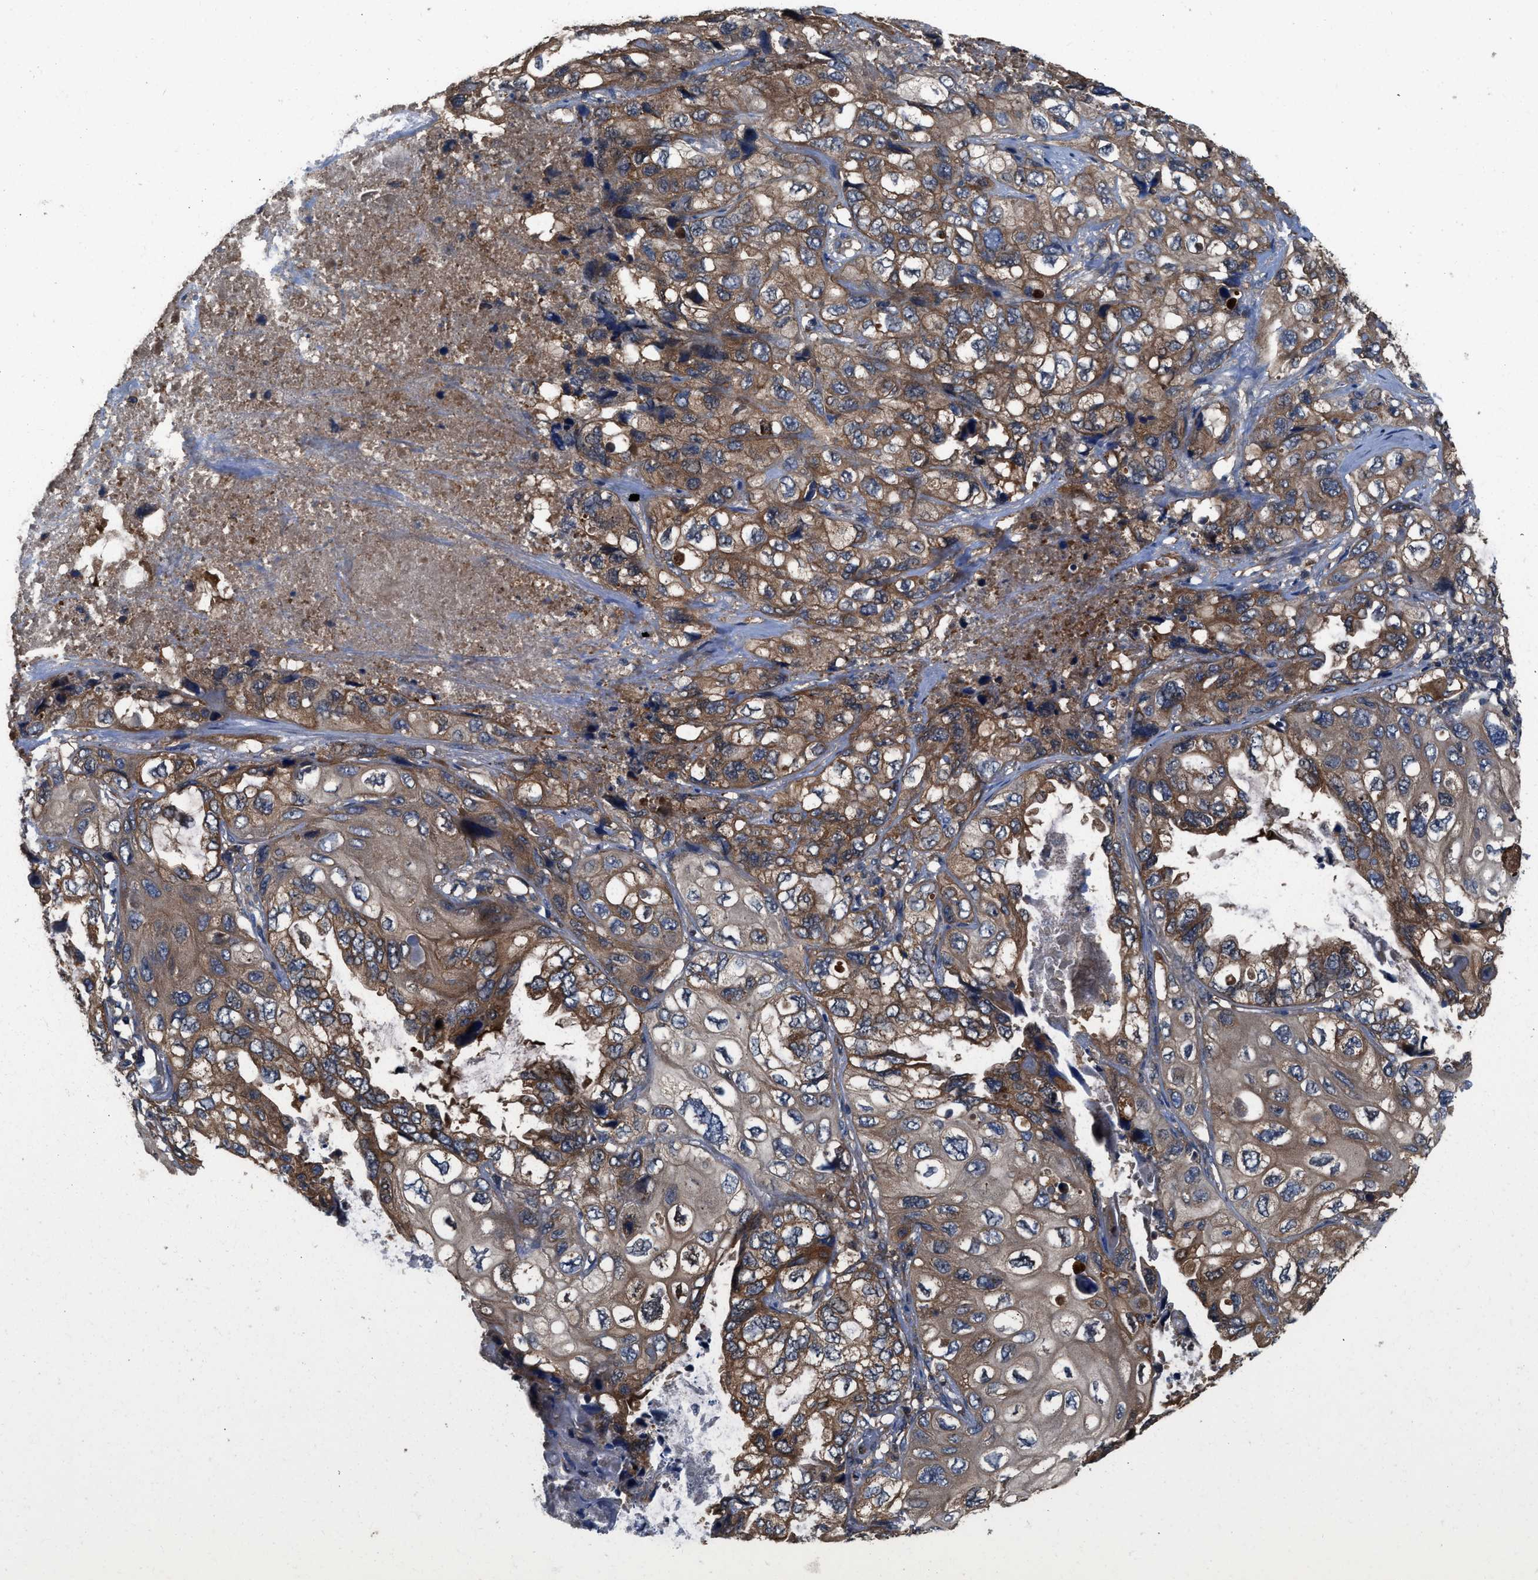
{"staining": {"intensity": "moderate", "quantity": ">75%", "location": "cytoplasmic/membranous"}, "tissue": "lung cancer", "cell_type": "Tumor cells", "image_type": "cancer", "snomed": [{"axis": "morphology", "description": "Squamous cell carcinoma, NOS"}, {"axis": "topography", "description": "Lung"}], "caption": "IHC photomicrograph of human lung cancer (squamous cell carcinoma) stained for a protein (brown), which reveals medium levels of moderate cytoplasmic/membranous positivity in about >75% of tumor cells.", "gene": "USP25", "patient": {"sex": "female", "age": 73}}